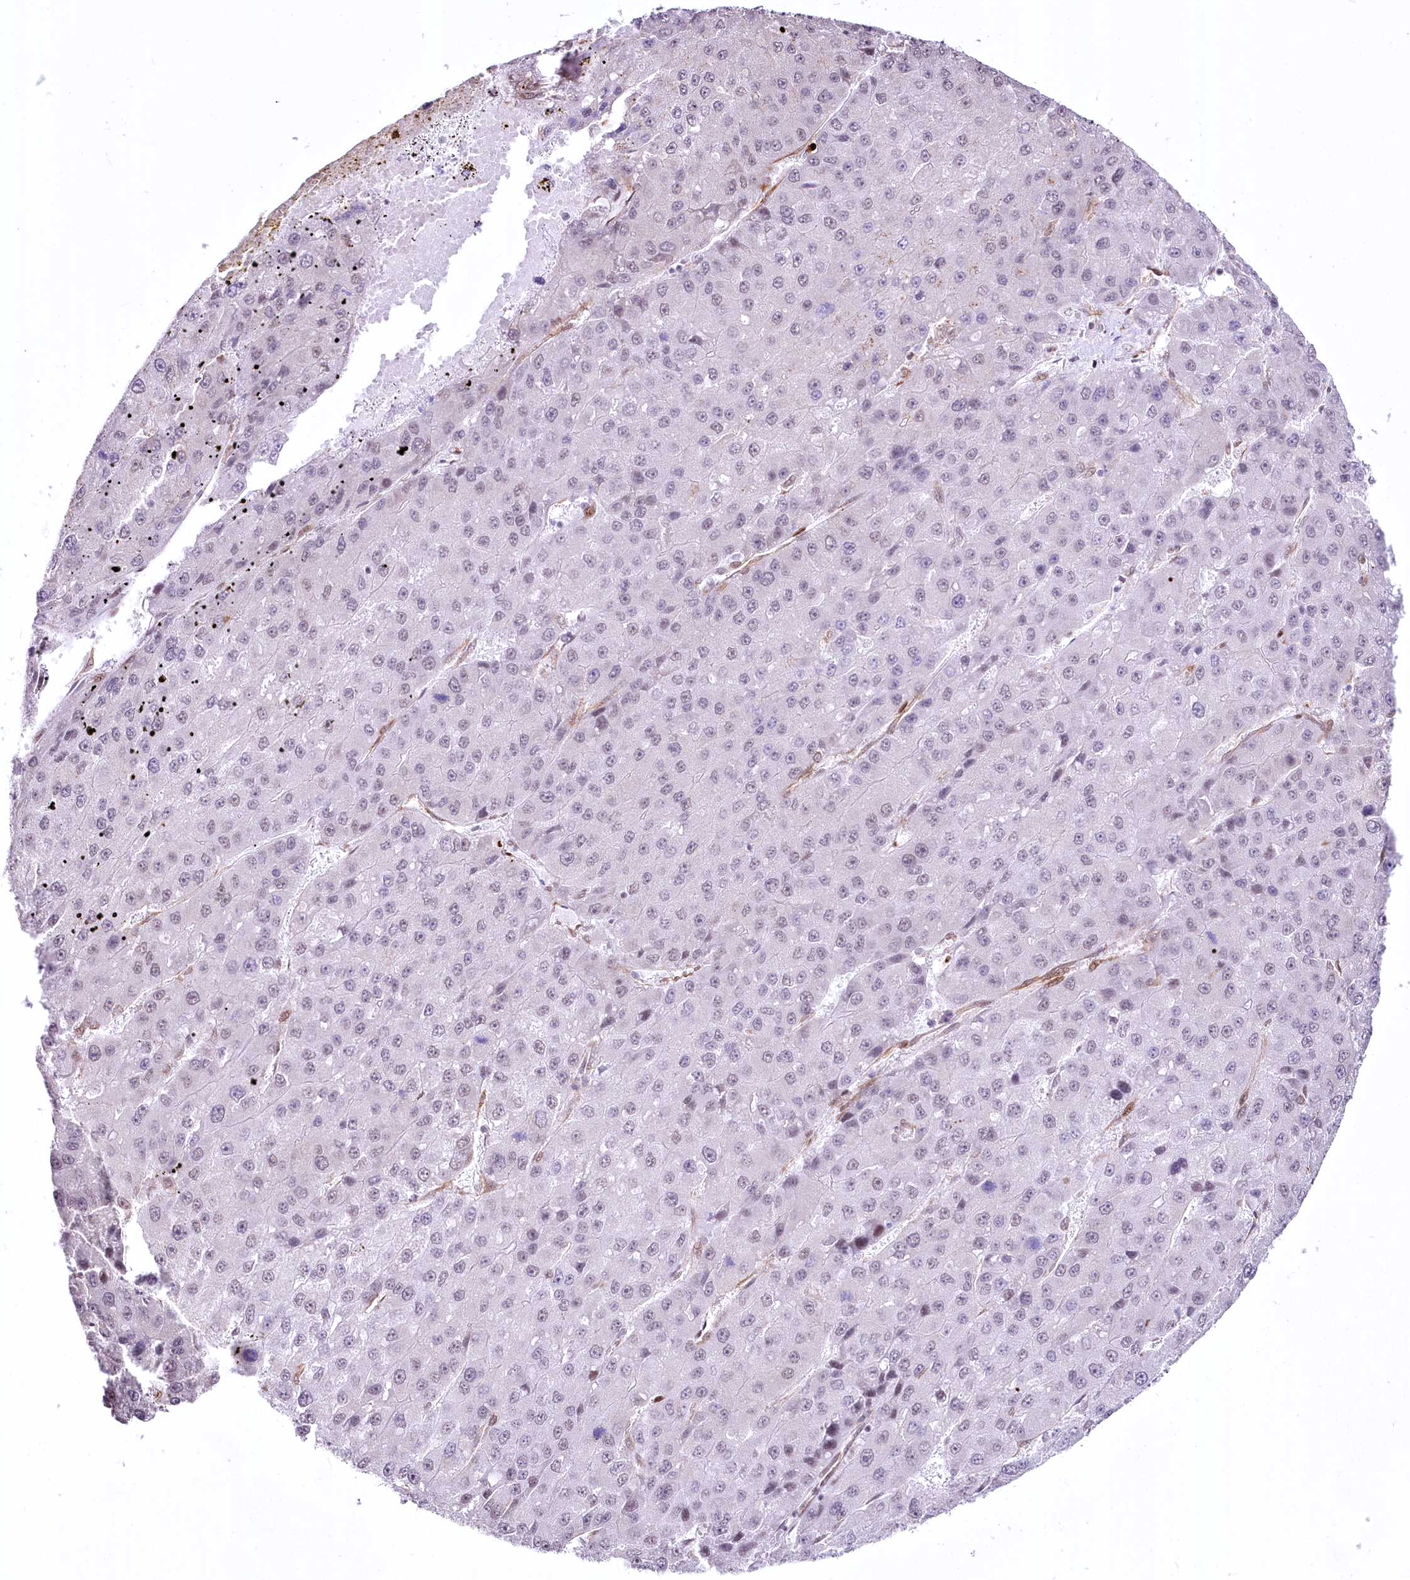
{"staining": {"intensity": "negative", "quantity": "none", "location": "none"}, "tissue": "liver cancer", "cell_type": "Tumor cells", "image_type": "cancer", "snomed": [{"axis": "morphology", "description": "Carcinoma, Hepatocellular, NOS"}, {"axis": "topography", "description": "Liver"}], "caption": "Immunohistochemical staining of liver cancer reveals no significant positivity in tumor cells.", "gene": "YBX3", "patient": {"sex": "female", "age": 73}}